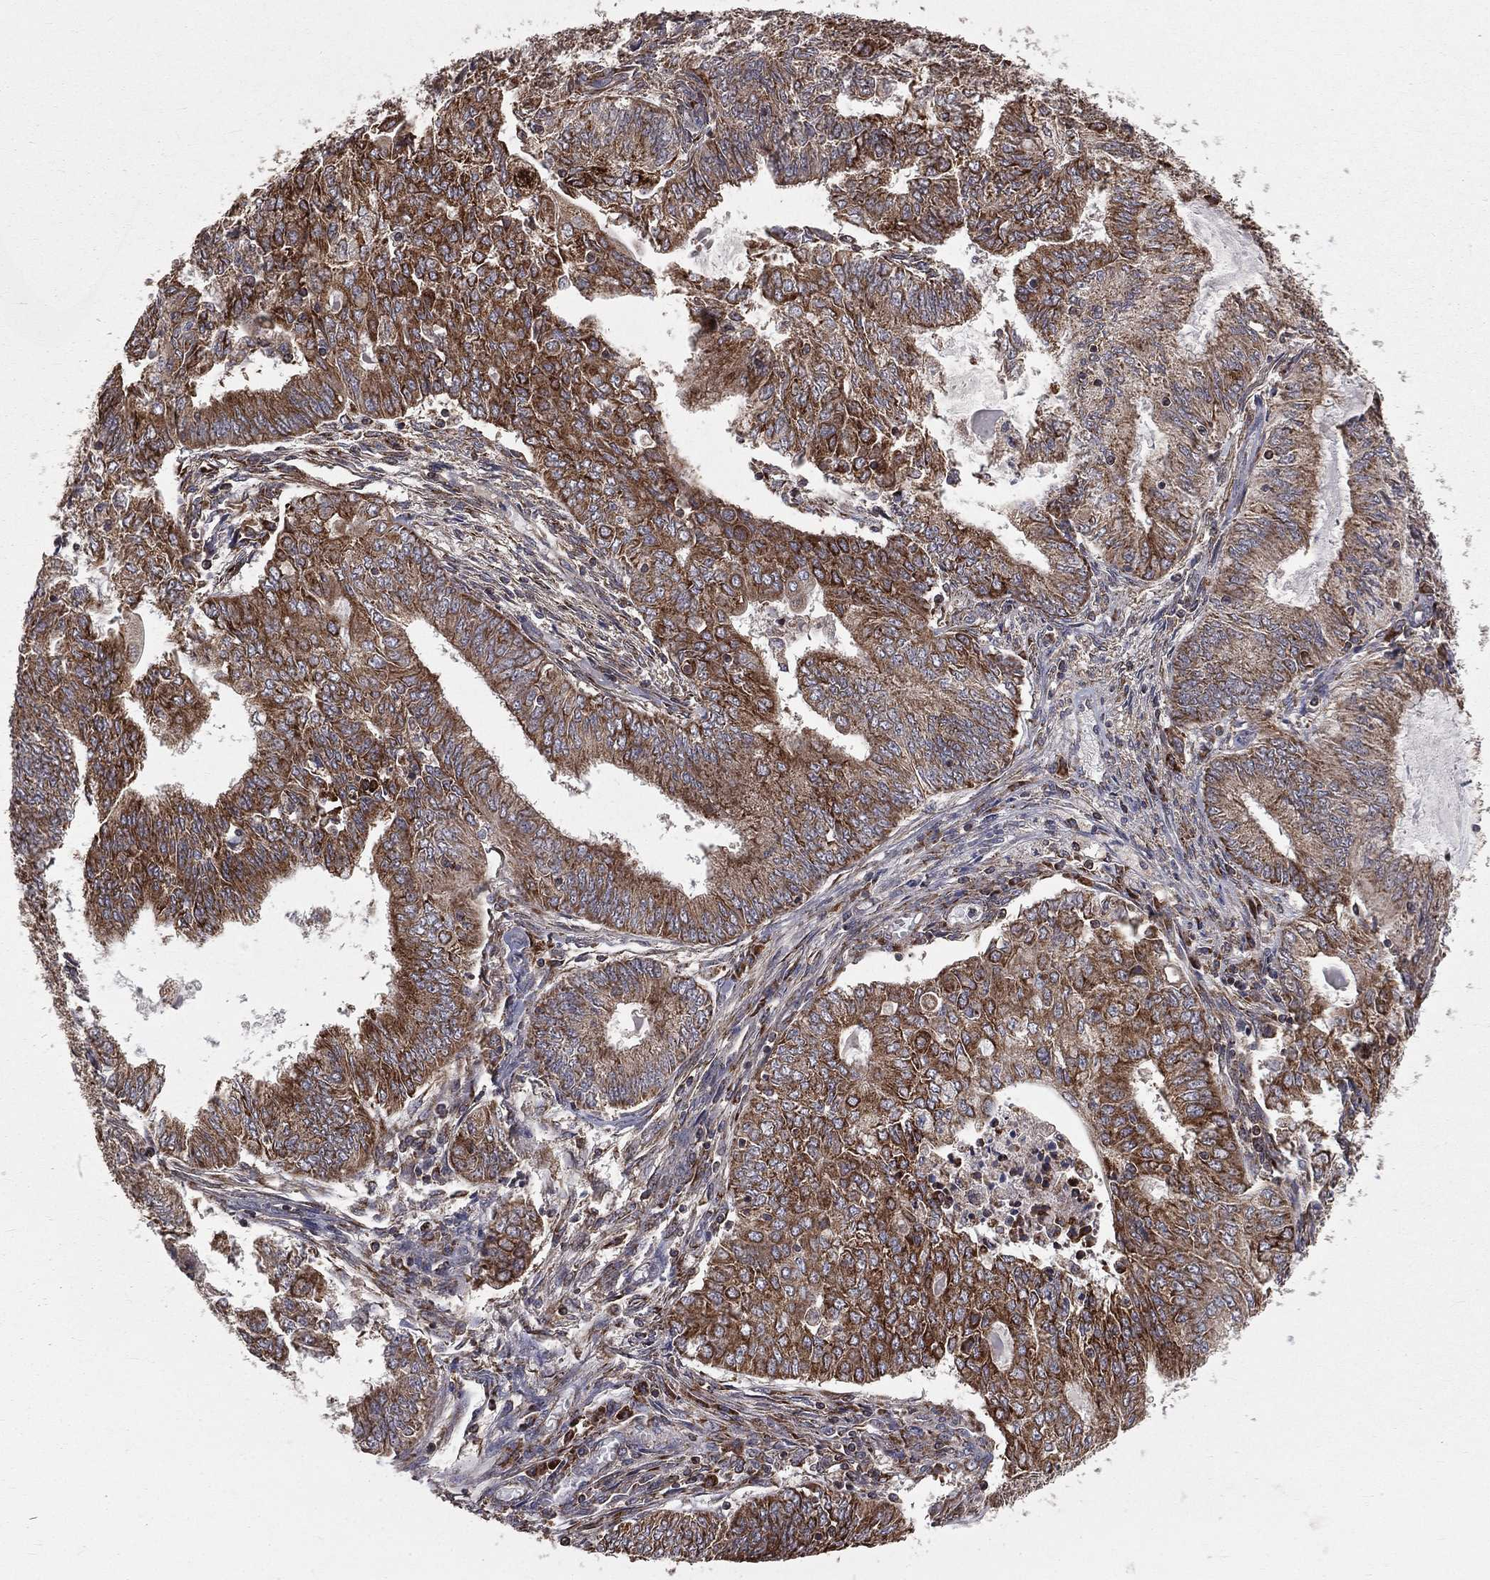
{"staining": {"intensity": "strong", "quantity": ">75%", "location": "cytoplasmic/membranous"}, "tissue": "endometrial cancer", "cell_type": "Tumor cells", "image_type": "cancer", "snomed": [{"axis": "morphology", "description": "Adenocarcinoma, NOS"}, {"axis": "topography", "description": "Endometrium"}], "caption": "Immunohistochemistry (IHC) of endometrial adenocarcinoma shows high levels of strong cytoplasmic/membranous expression in approximately >75% of tumor cells. Nuclei are stained in blue.", "gene": "OLFML1", "patient": {"sex": "female", "age": 62}}